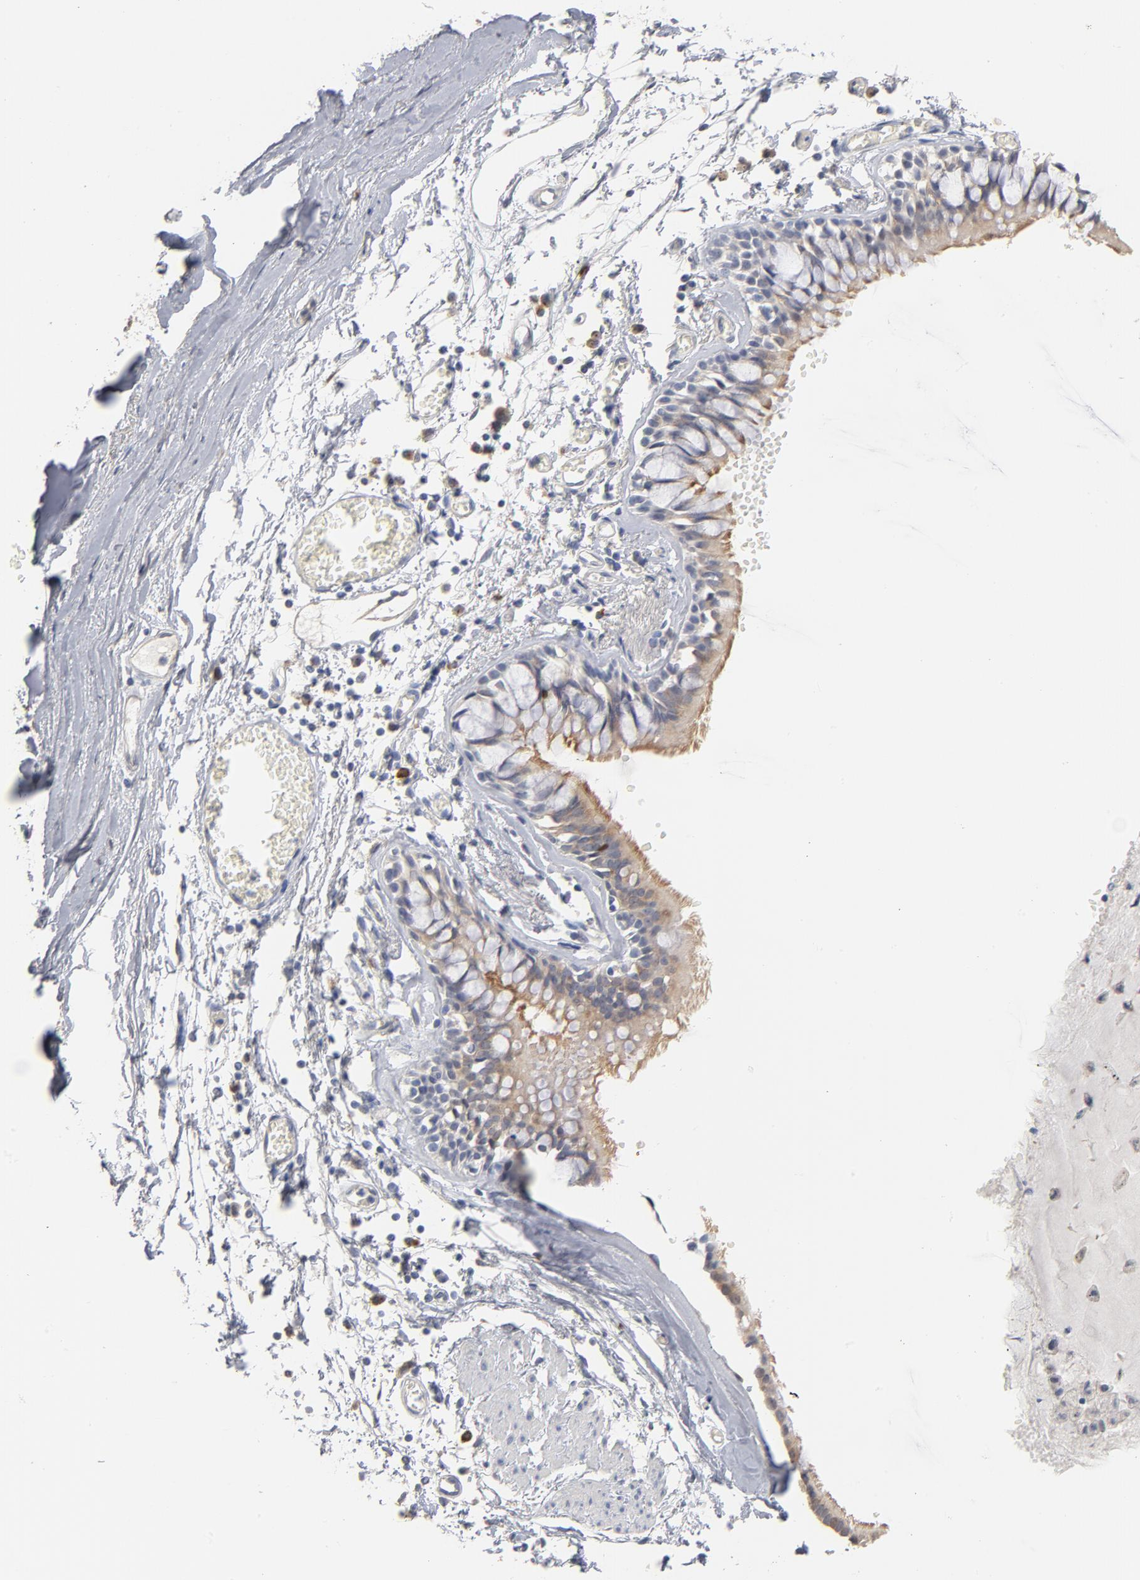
{"staining": {"intensity": "moderate", "quantity": "25%-75%", "location": "cytoplasmic/membranous,nuclear"}, "tissue": "bronchus", "cell_type": "Respiratory epithelial cells", "image_type": "normal", "snomed": [{"axis": "morphology", "description": "Normal tissue, NOS"}, {"axis": "topography", "description": "Bronchus"}, {"axis": "topography", "description": "Lung"}], "caption": "Moderate cytoplasmic/membranous,nuclear protein expression is present in about 25%-75% of respiratory epithelial cells in bronchus.", "gene": "DNAL4", "patient": {"sex": "female", "age": 56}}